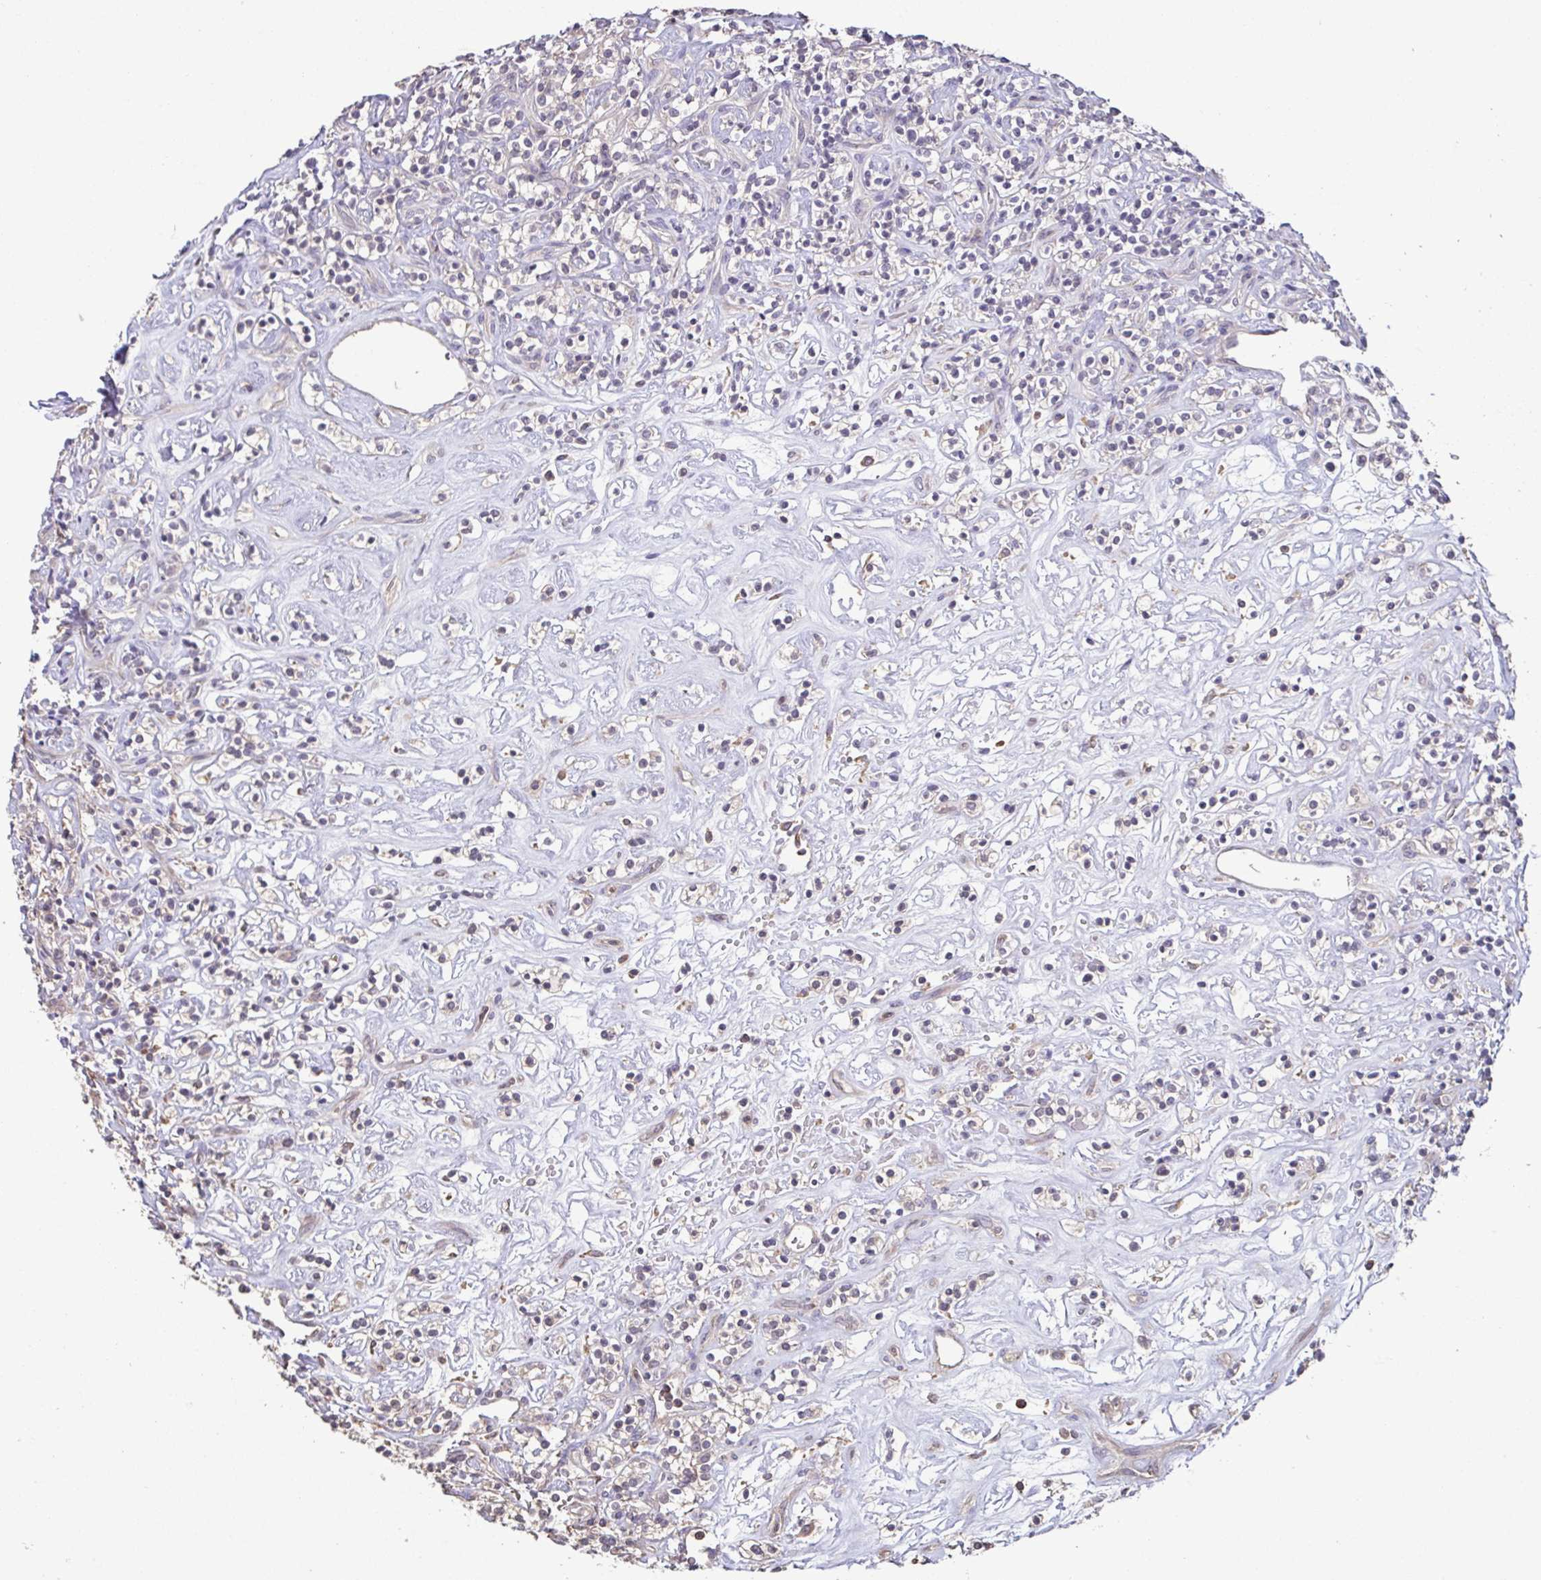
{"staining": {"intensity": "negative", "quantity": "none", "location": "none"}, "tissue": "renal cancer", "cell_type": "Tumor cells", "image_type": "cancer", "snomed": [{"axis": "morphology", "description": "Adenocarcinoma, NOS"}, {"axis": "topography", "description": "Kidney"}], "caption": "DAB (3,3'-diaminobenzidine) immunohistochemical staining of human renal adenocarcinoma displays no significant expression in tumor cells.", "gene": "ACTRT2", "patient": {"sex": "male", "age": 77}}